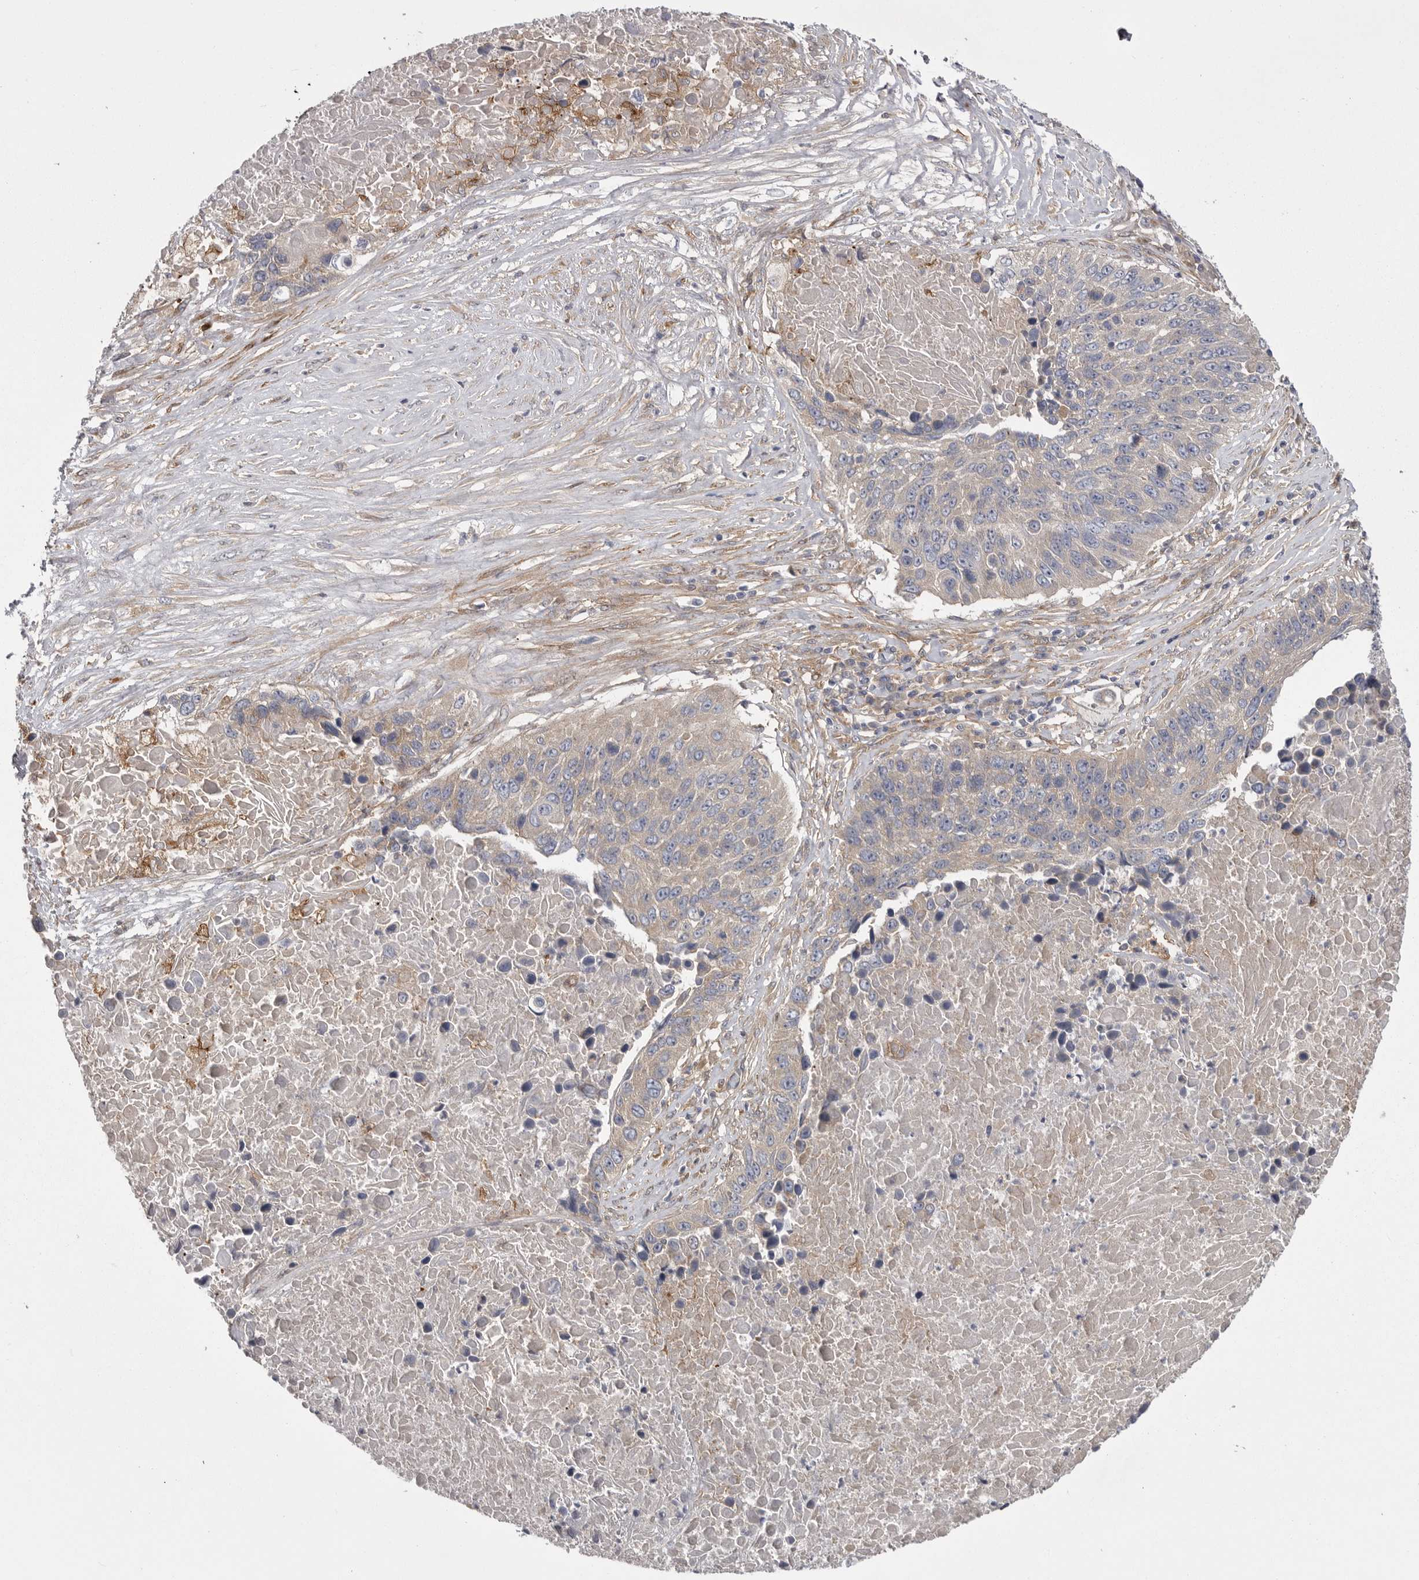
{"staining": {"intensity": "negative", "quantity": "none", "location": "none"}, "tissue": "lung cancer", "cell_type": "Tumor cells", "image_type": "cancer", "snomed": [{"axis": "morphology", "description": "Squamous cell carcinoma, NOS"}, {"axis": "topography", "description": "Lung"}], "caption": "Tumor cells show no significant staining in lung cancer.", "gene": "OSBPL9", "patient": {"sex": "male", "age": 66}}